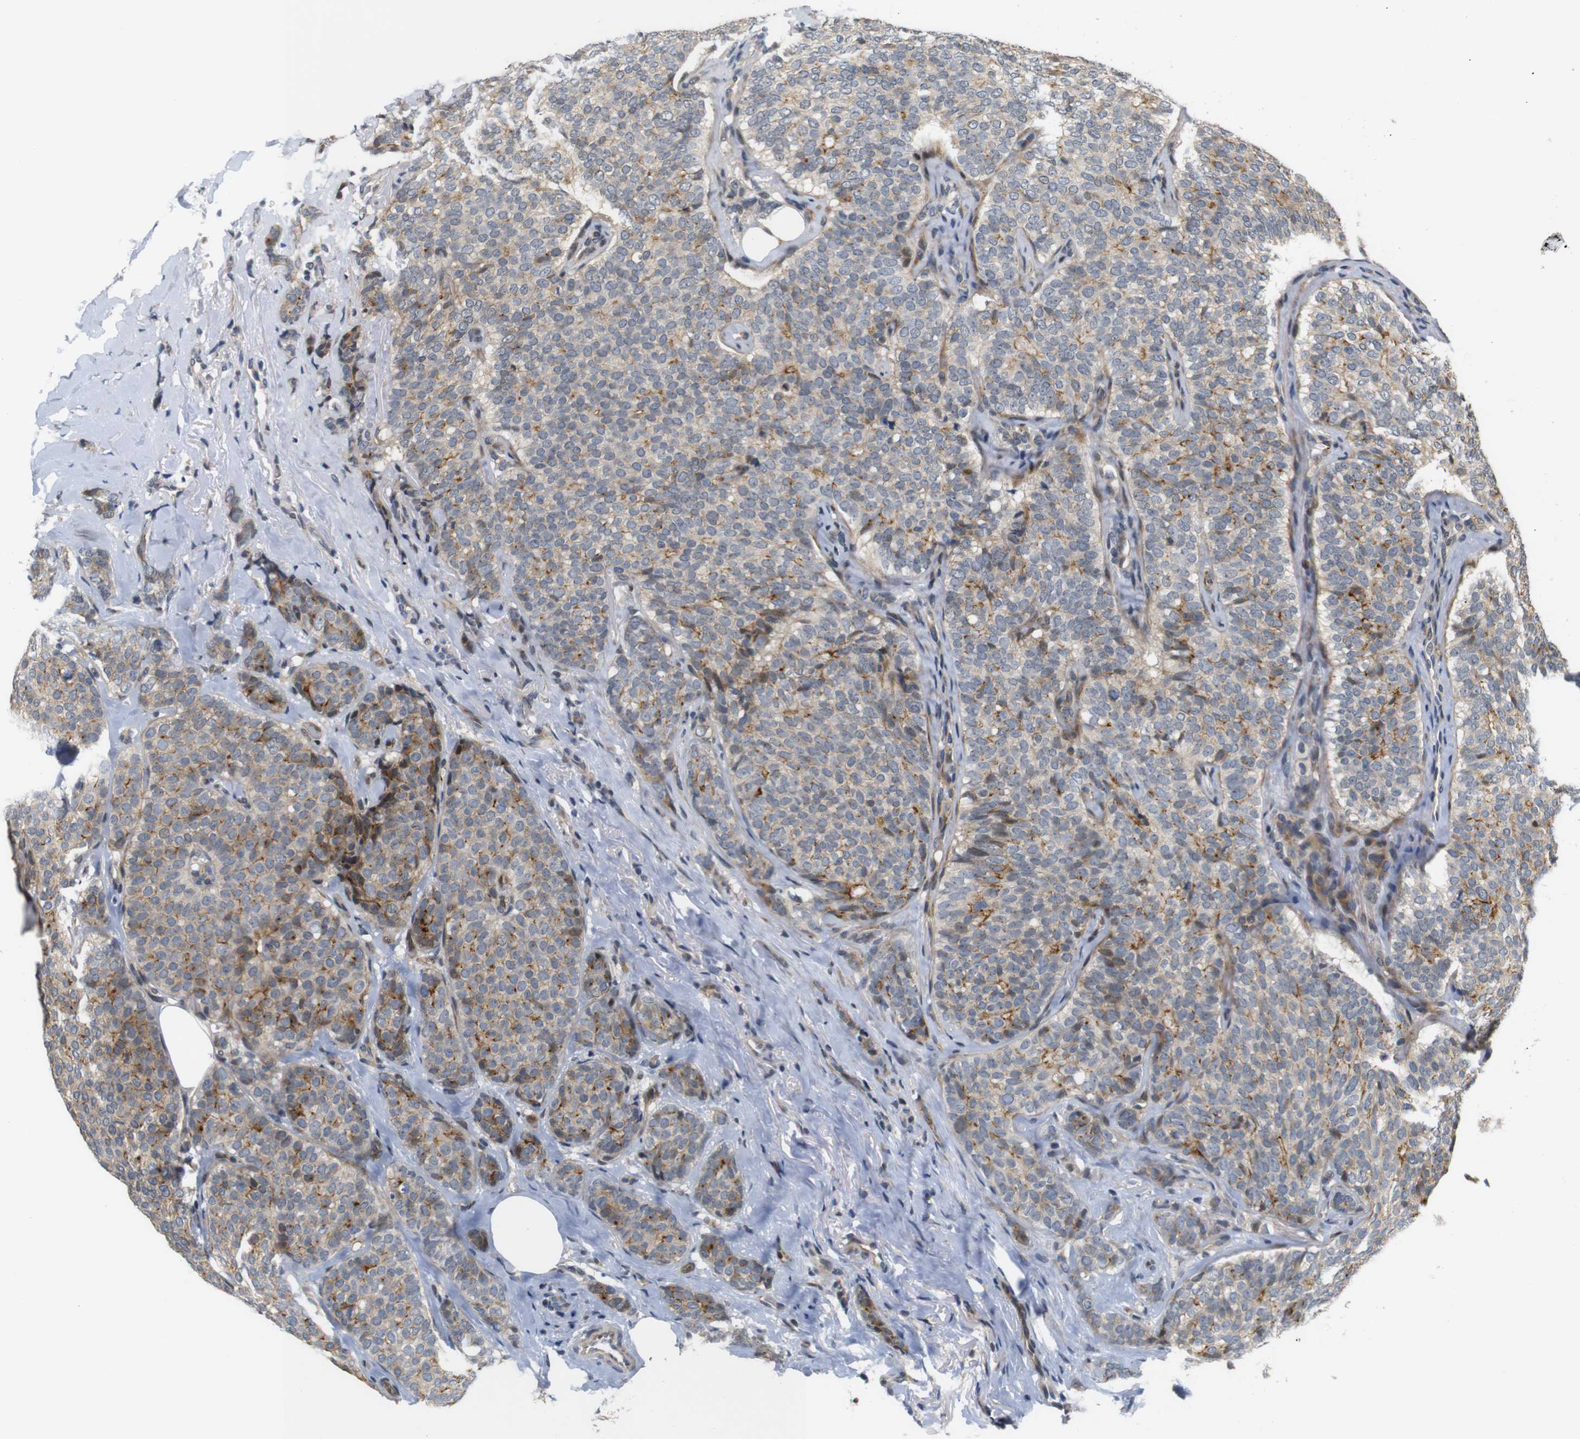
{"staining": {"intensity": "weak", "quantity": ">75%", "location": "cytoplasmic/membranous"}, "tissue": "breast cancer", "cell_type": "Tumor cells", "image_type": "cancer", "snomed": [{"axis": "morphology", "description": "Lobular carcinoma"}, {"axis": "topography", "description": "Skin"}, {"axis": "topography", "description": "Breast"}], "caption": "The photomicrograph demonstrates immunohistochemical staining of breast lobular carcinoma. There is weak cytoplasmic/membranous expression is identified in about >75% of tumor cells.", "gene": "SYDE1", "patient": {"sex": "female", "age": 46}}